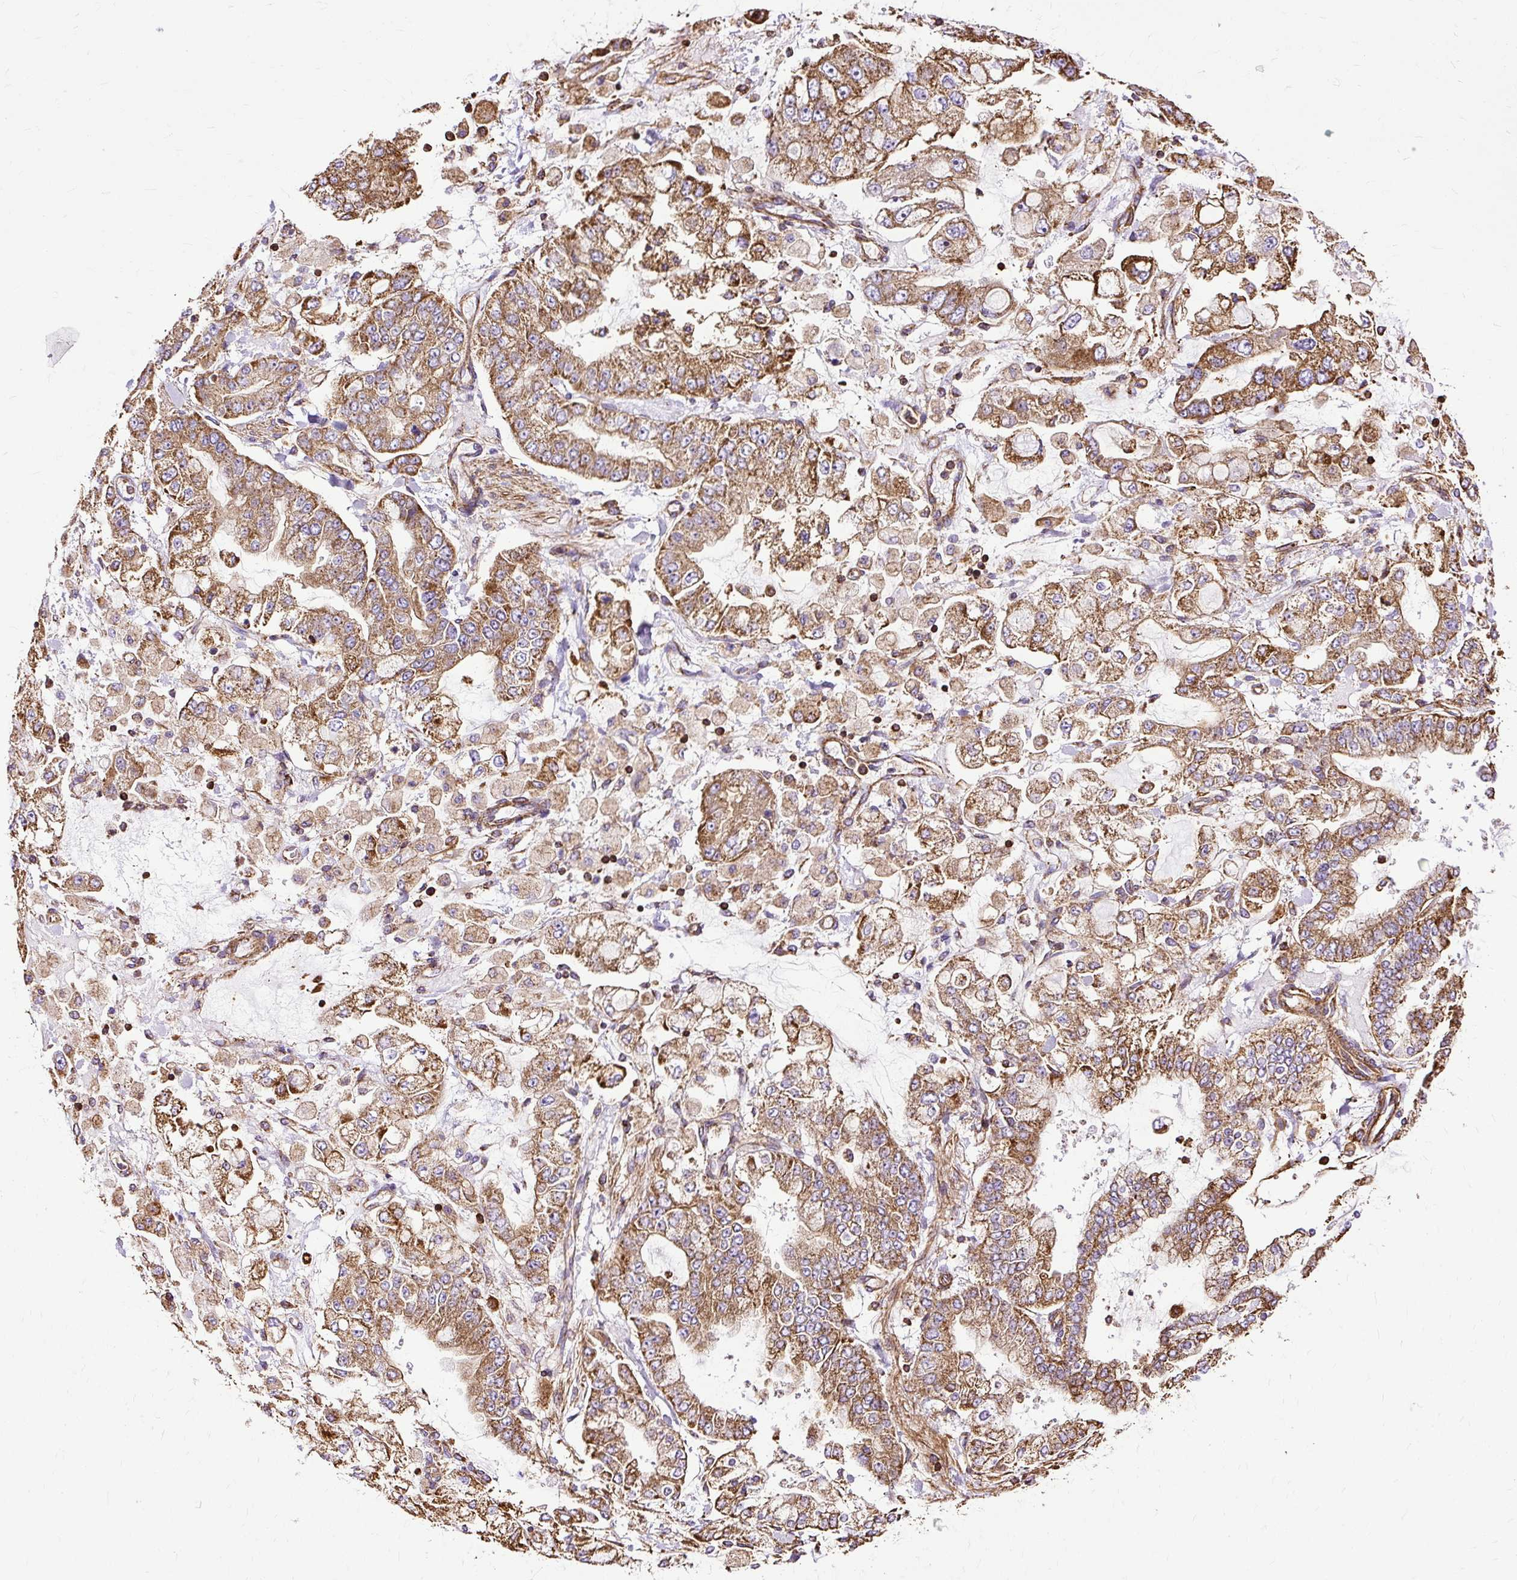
{"staining": {"intensity": "moderate", "quantity": ">75%", "location": "cytoplasmic/membranous"}, "tissue": "stomach cancer", "cell_type": "Tumor cells", "image_type": "cancer", "snomed": [{"axis": "morphology", "description": "Normal tissue, NOS"}, {"axis": "morphology", "description": "Adenocarcinoma, NOS"}, {"axis": "topography", "description": "Stomach, upper"}, {"axis": "topography", "description": "Stomach"}], "caption": "A brown stain shows moderate cytoplasmic/membranous positivity of a protein in human stomach adenocarcinoma tumor cells.", "gene": "KLHL11", "patient": {"sex": "male", "age": 76}}